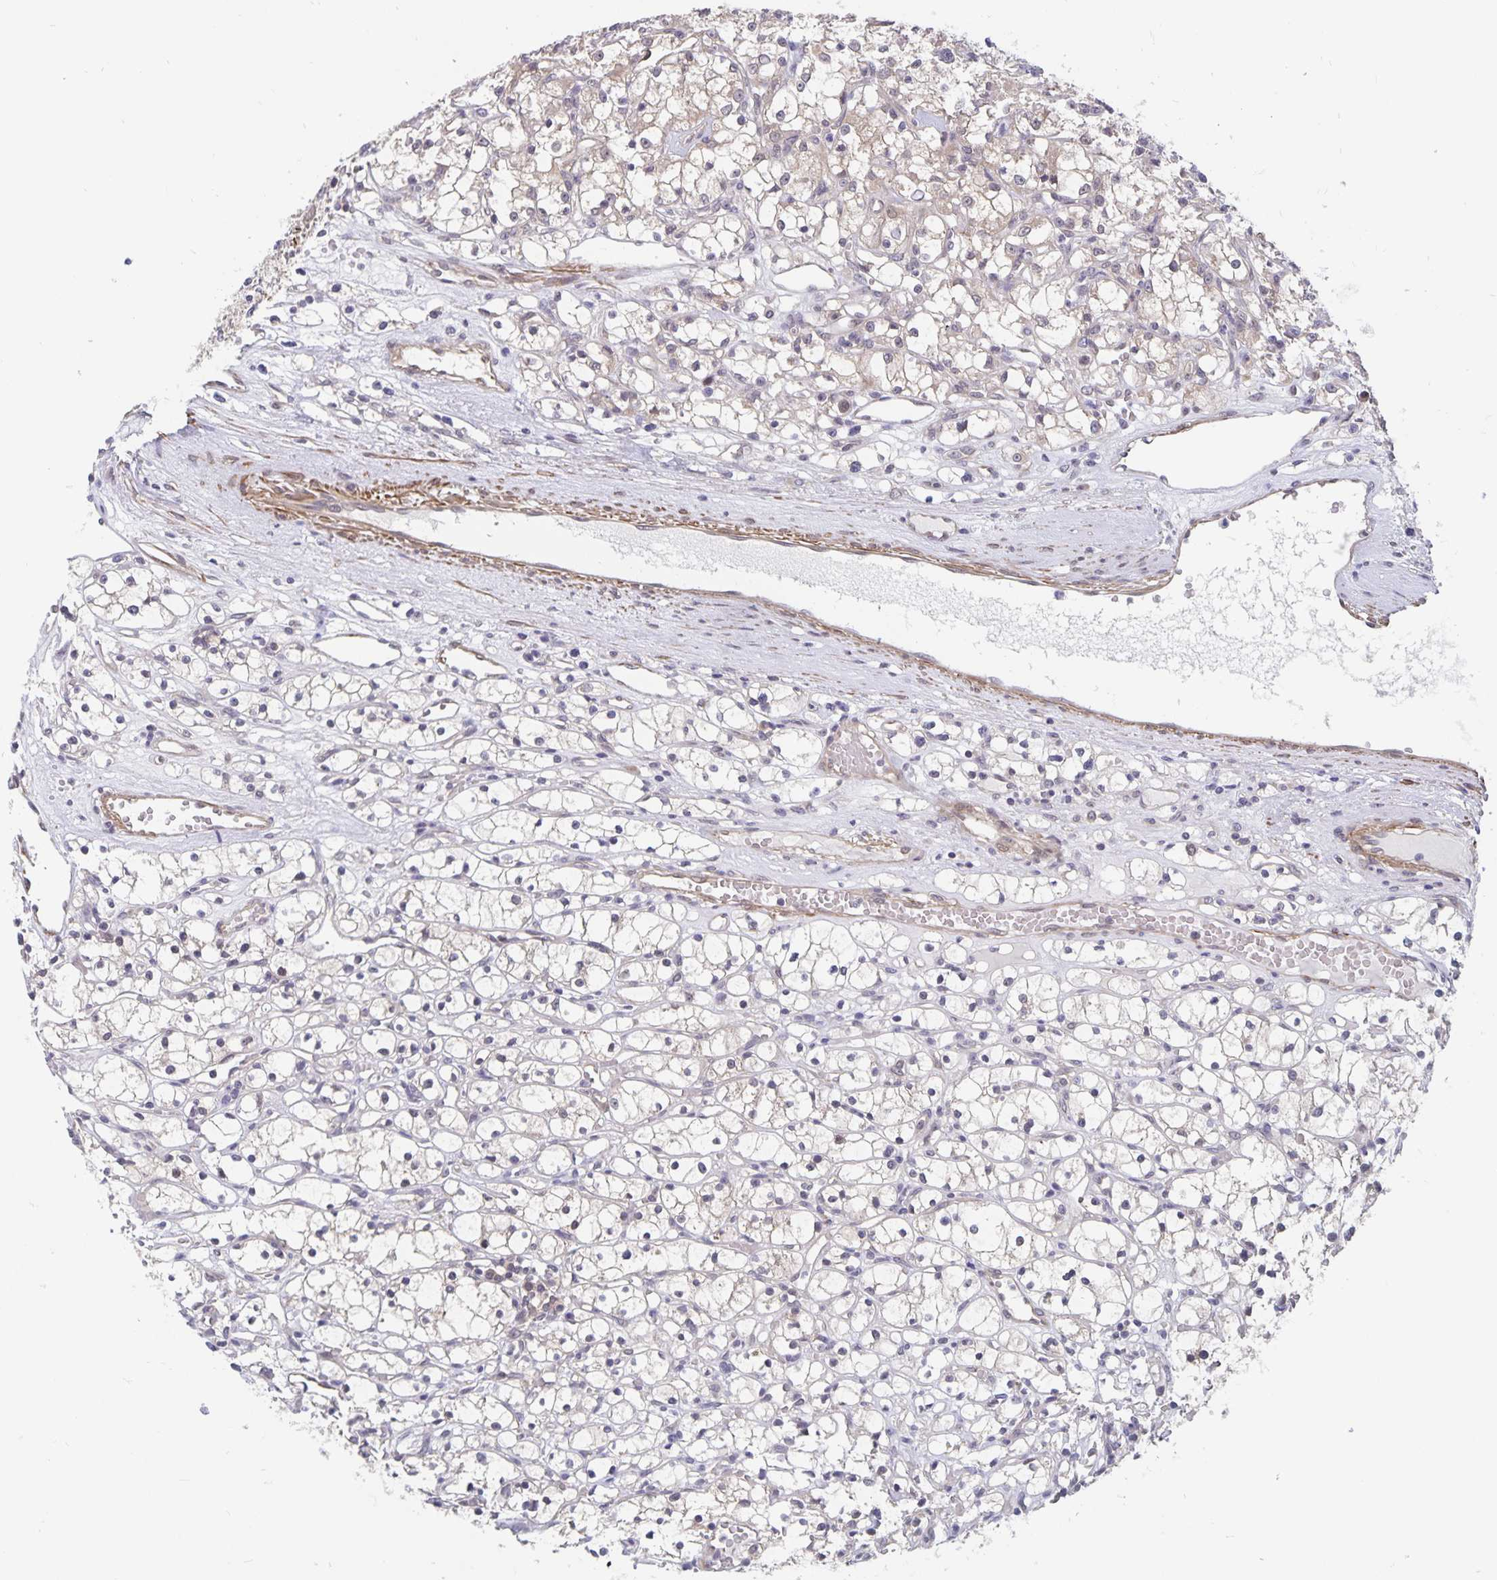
{"staining": {"intensity": "weak", "quantity": "<25%", "location": "cytoplasmic/membranous"}, "tissue": "renal cancer", "cell_type": "Tumor cells", "image_type": "cancer", "snomed": [{"axis": "morphology", "description": "Adenocarcinoma, NOS"}, {"axis": "topography", "description": "Kidney"}], "caption": "Immunohistochemistry (IHC) micrograph of neoplastic tissue: renal cancer stained with DAB (3,3'-diaminobenzidine) shows no significant protein staining in tumor cells.", "gene": "BAG6", "patient": {"sex": "female", "age": 59}}